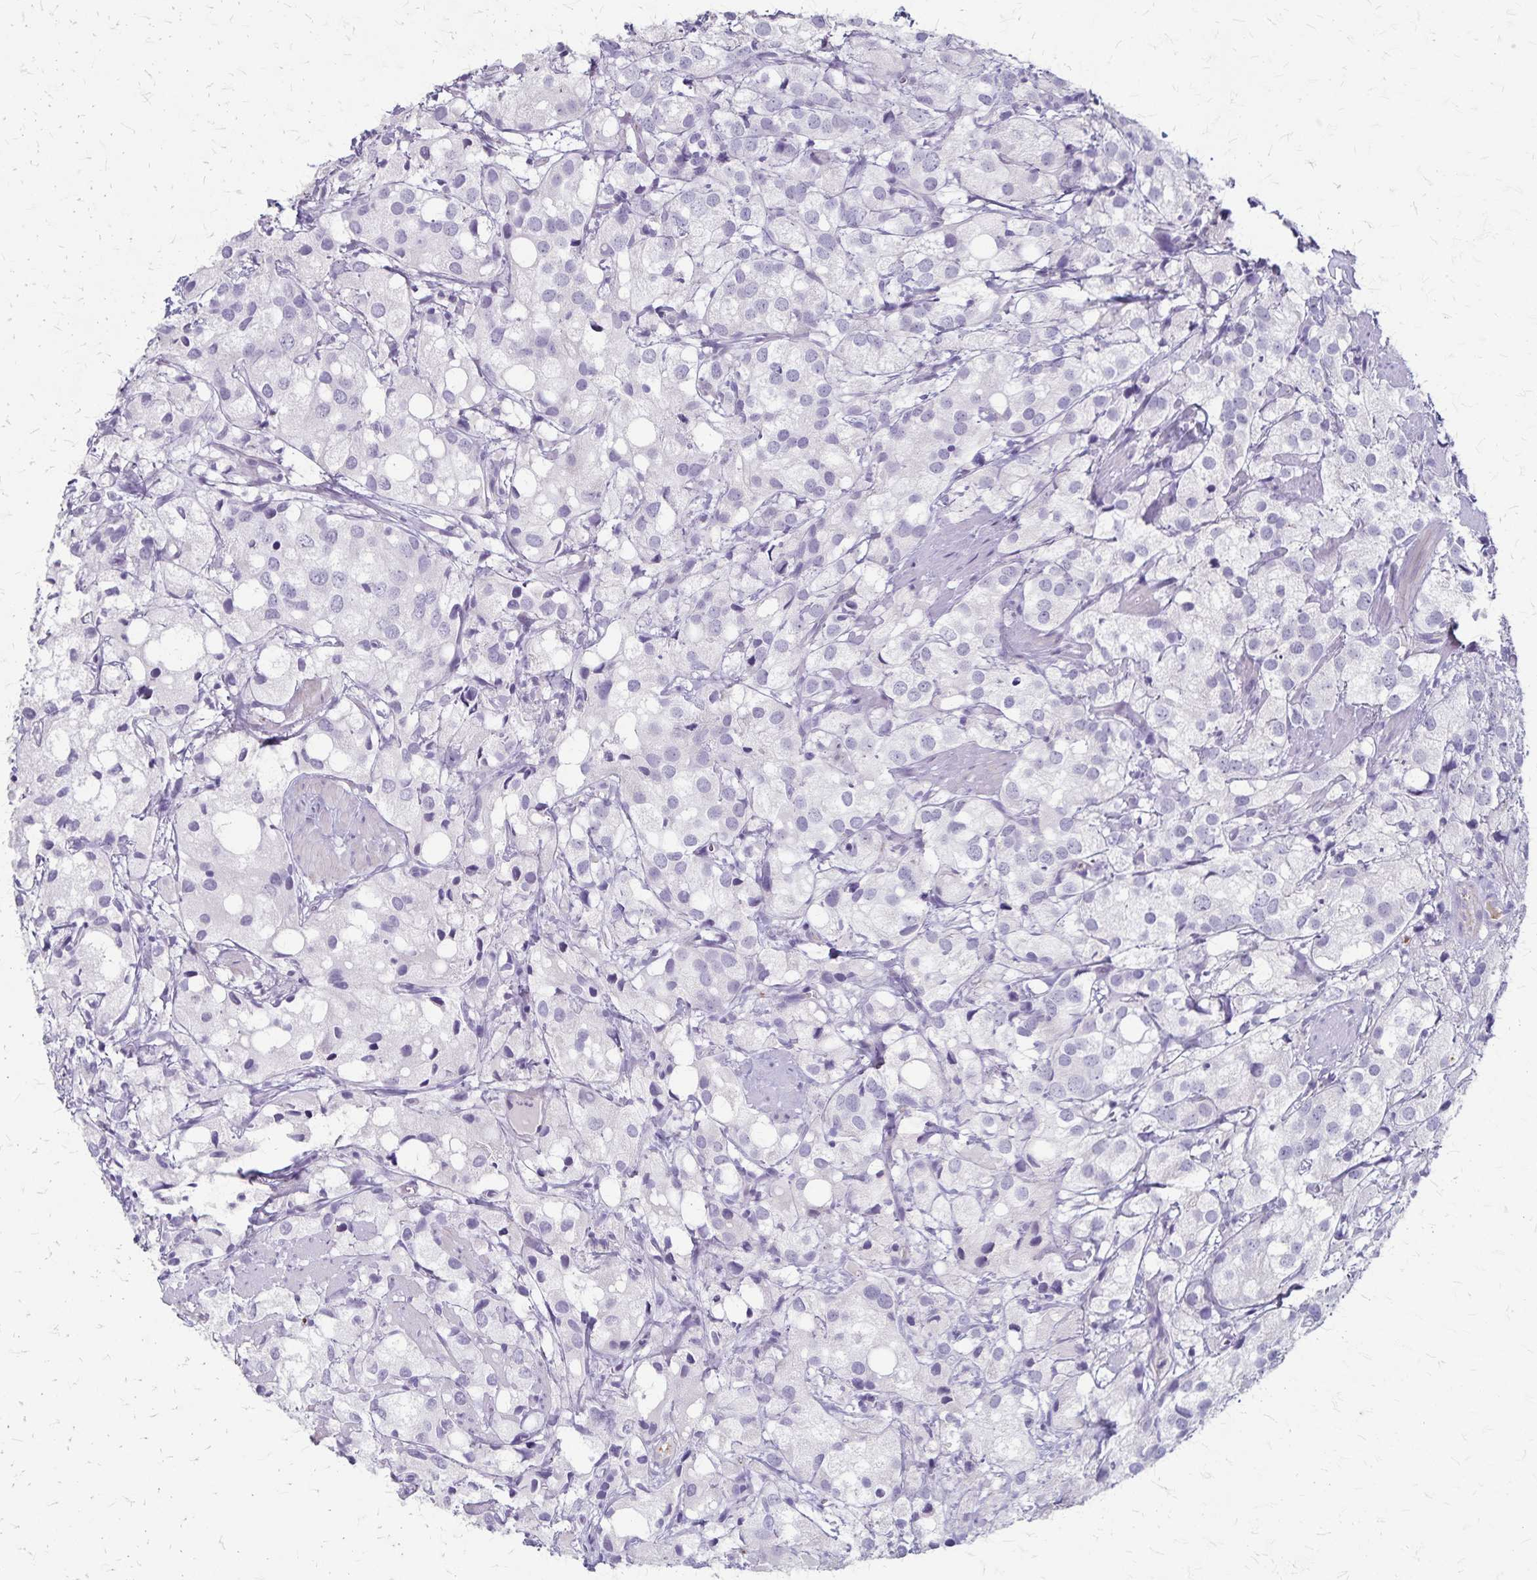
{"staining": {"intensity": "negative", "quantity": "none", "location": "none"}, "tissue": "prostate cancer", "cell_type": "Tumor cells", "image_type": "cancer", "snomed": [{"axis": "morphology", "description": "Adenocarcinoma, High grade"}, {"axis": "topography", "description": "Prostate"}], "caption": "Micrograph shows no significant protein positivity in tumor cells of adenocarcinoma (high-grade) (prostate).", "gene": "RASL10B", "patient": {"sex": "male", "age": 86}}